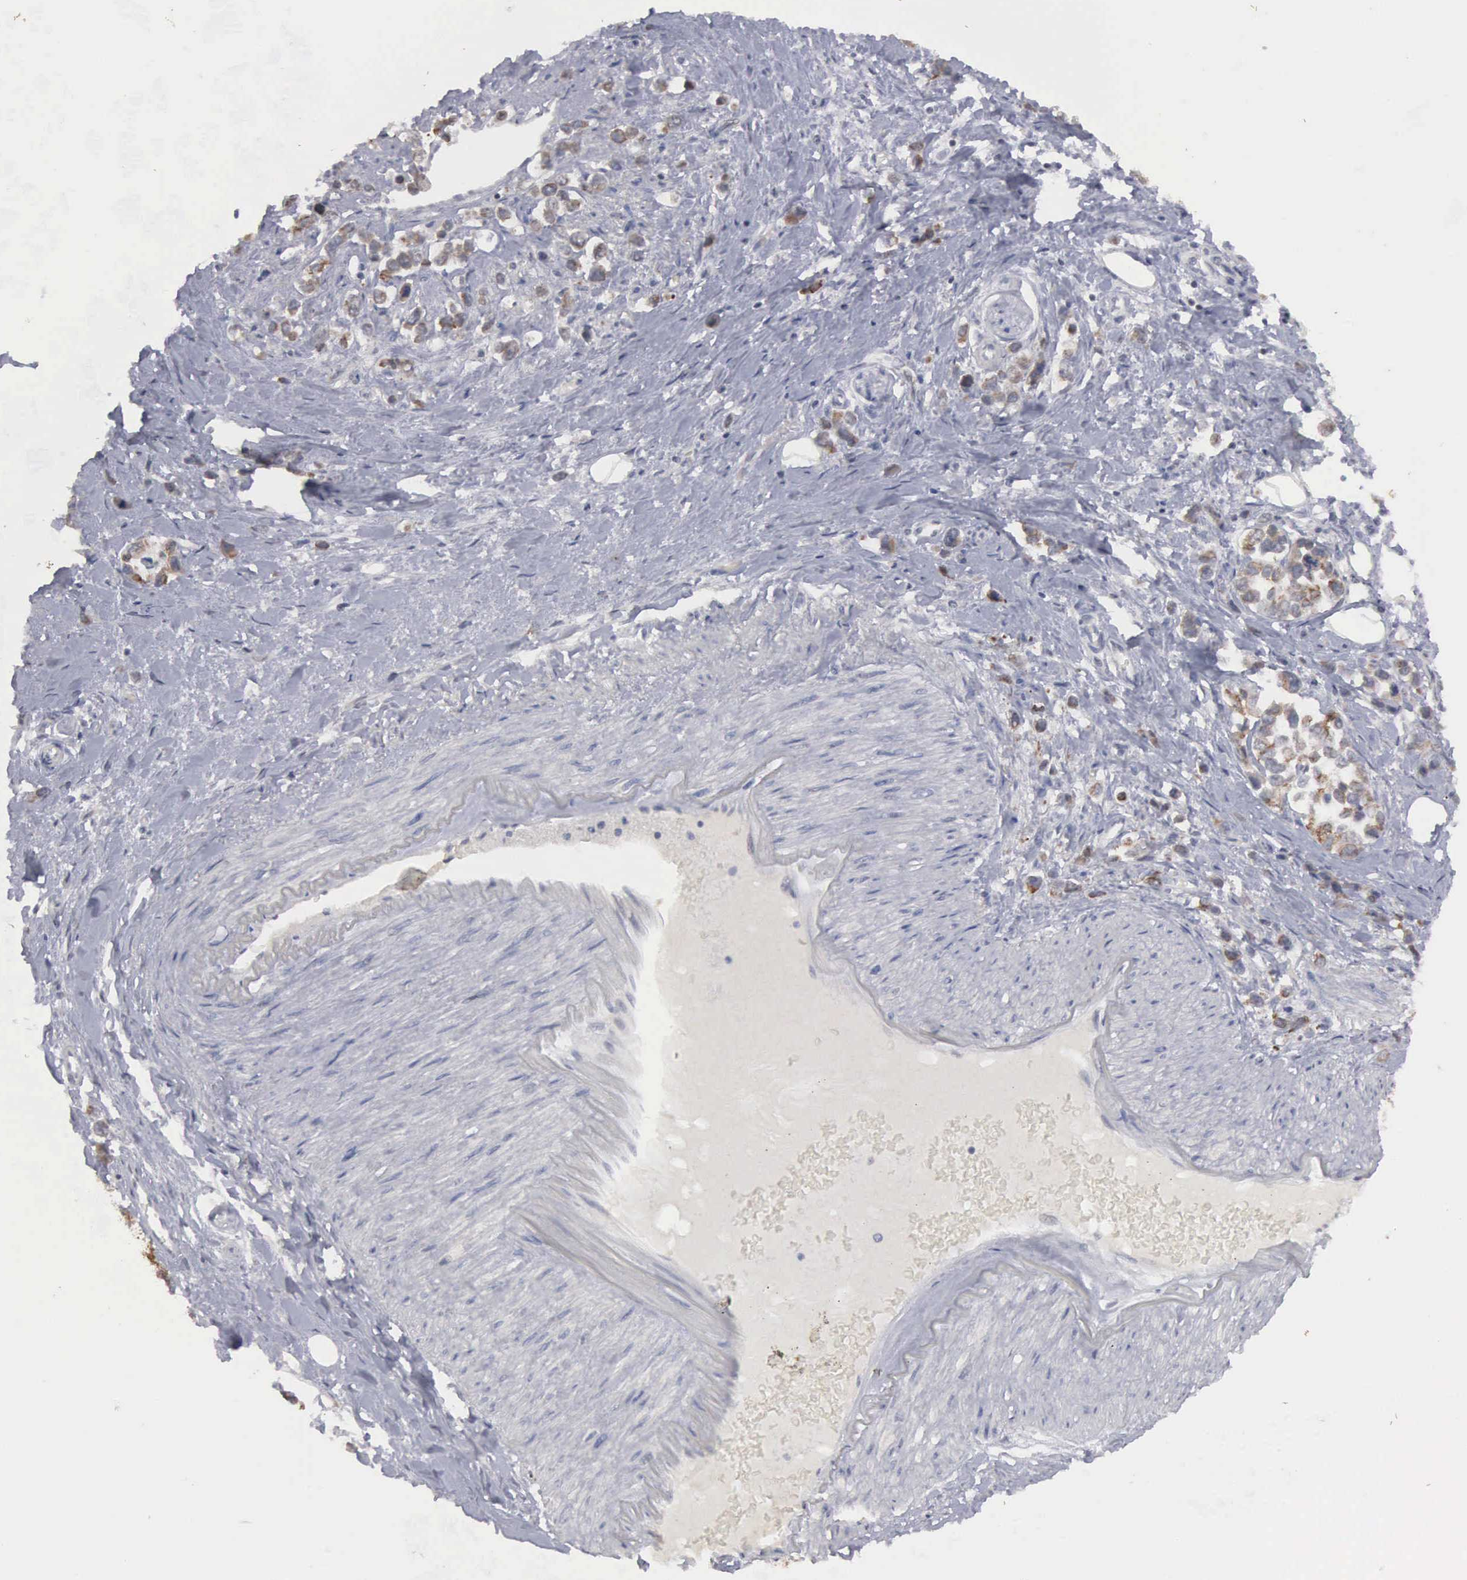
{"staining": {"intensity": "moderate", "quantity": ">75%", "location": "cytoplasmic/membranous"}, "tissue": "stomach cancer", "cell_type": "Tumor cells", "image_type": "cancer", "snomed": [{"axis": "morphology", "description": "Adenocarcinoma, NOS"}, {"axis": "topography", "description": "Stomach, upper"}], "caption": "Protein expression analysis of stomach cancer (adenocarcinoma) demonstrates moderate cytoplasmic/membranous expression in about >75% of tumor cells.", "gene": "WDR89", "patient": {"sex": "male", "age": 76}}